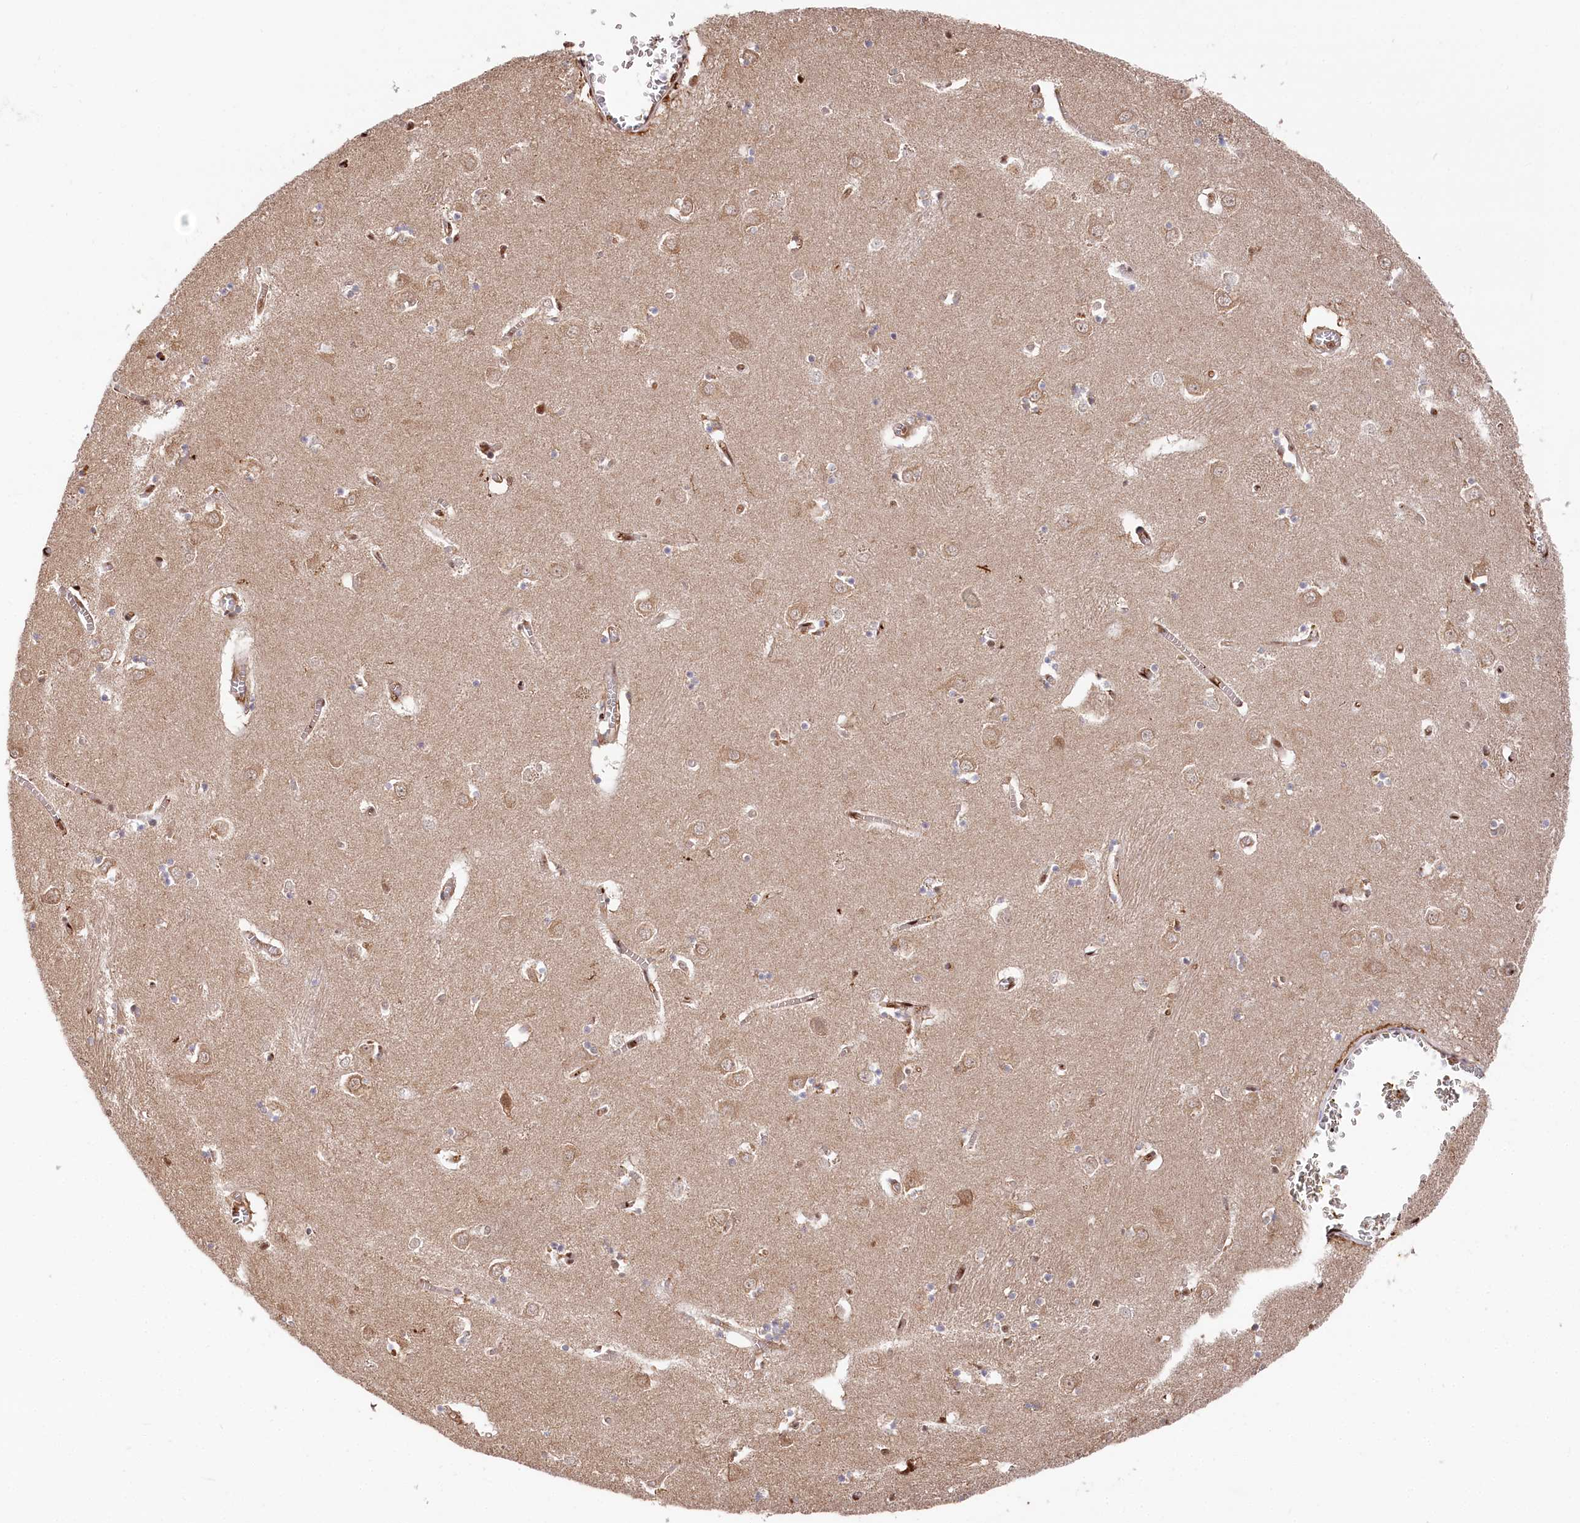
{"staining": {"intensity": "moderate", "quantity": "<25%", "location": "nuclear"}, "tissue": "caudate", "cell_type": "Glial cells", "image_type": "normal", "snomed": [{"axis": "morphology", "description": "Normal tissue, NOS"}, {"axis": "topography", "description": "Lateral ventricle wall"}], "caption": "High-magnification brightfield microscopy of unremarkable caudate stained with DAB (brown) and counterstained with hematoxylin (blue). glial cells exhibit moderate nuclear positivity is seen in about<25% of cells. (brown staining indicates protein expression, while blue staining denotes nuclei).", "gene": "PSMA1", "patient": {"sex": "male", "age": 70}}